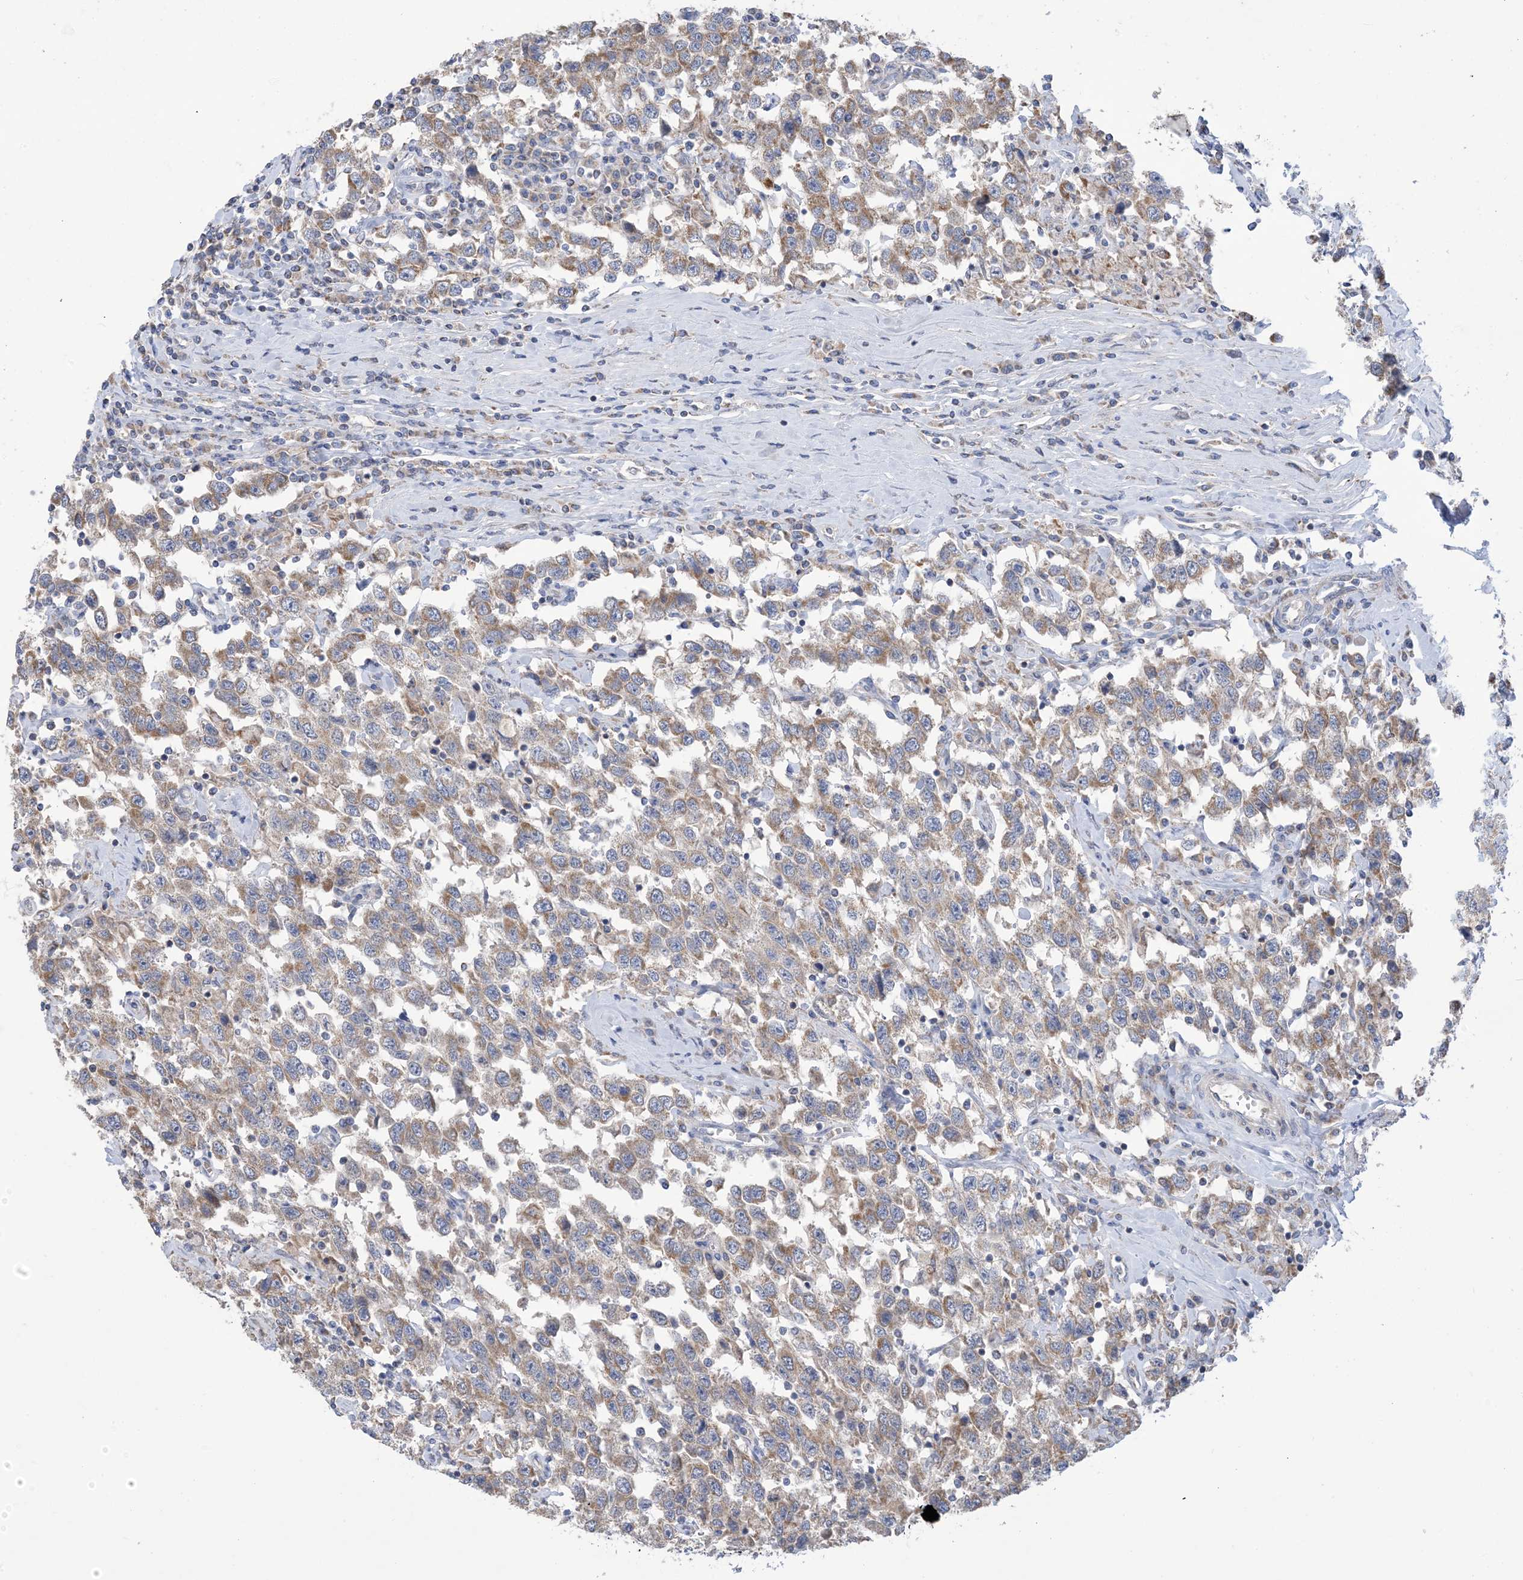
{"staining": {"intensity": "moderate", "quantity": "25%-75%", "location": "cytoplasmic/membranous"}, "tissue": "testis cancer", "cell_type": "Tumor cells", "image_type": "cancer", "snomed": [{"axis": "morphology", "description": "Seminoma, NOS"}, {"axis": "topography", "description": "Testis"}], "caption": "Immunohistochemistry (IHC) histopathology image of neoplastic tissue: human testis cancer (seminoma) stained using immunohistochemistry displays medium levels of moderate protein expression localized specifically in the cytoplasmic/membranous of tumor cells, appearing as a cytoplasmic/membranous brown color.", "gene": "CLEC16A", "patient": {"sex": "male", "age": 41}}